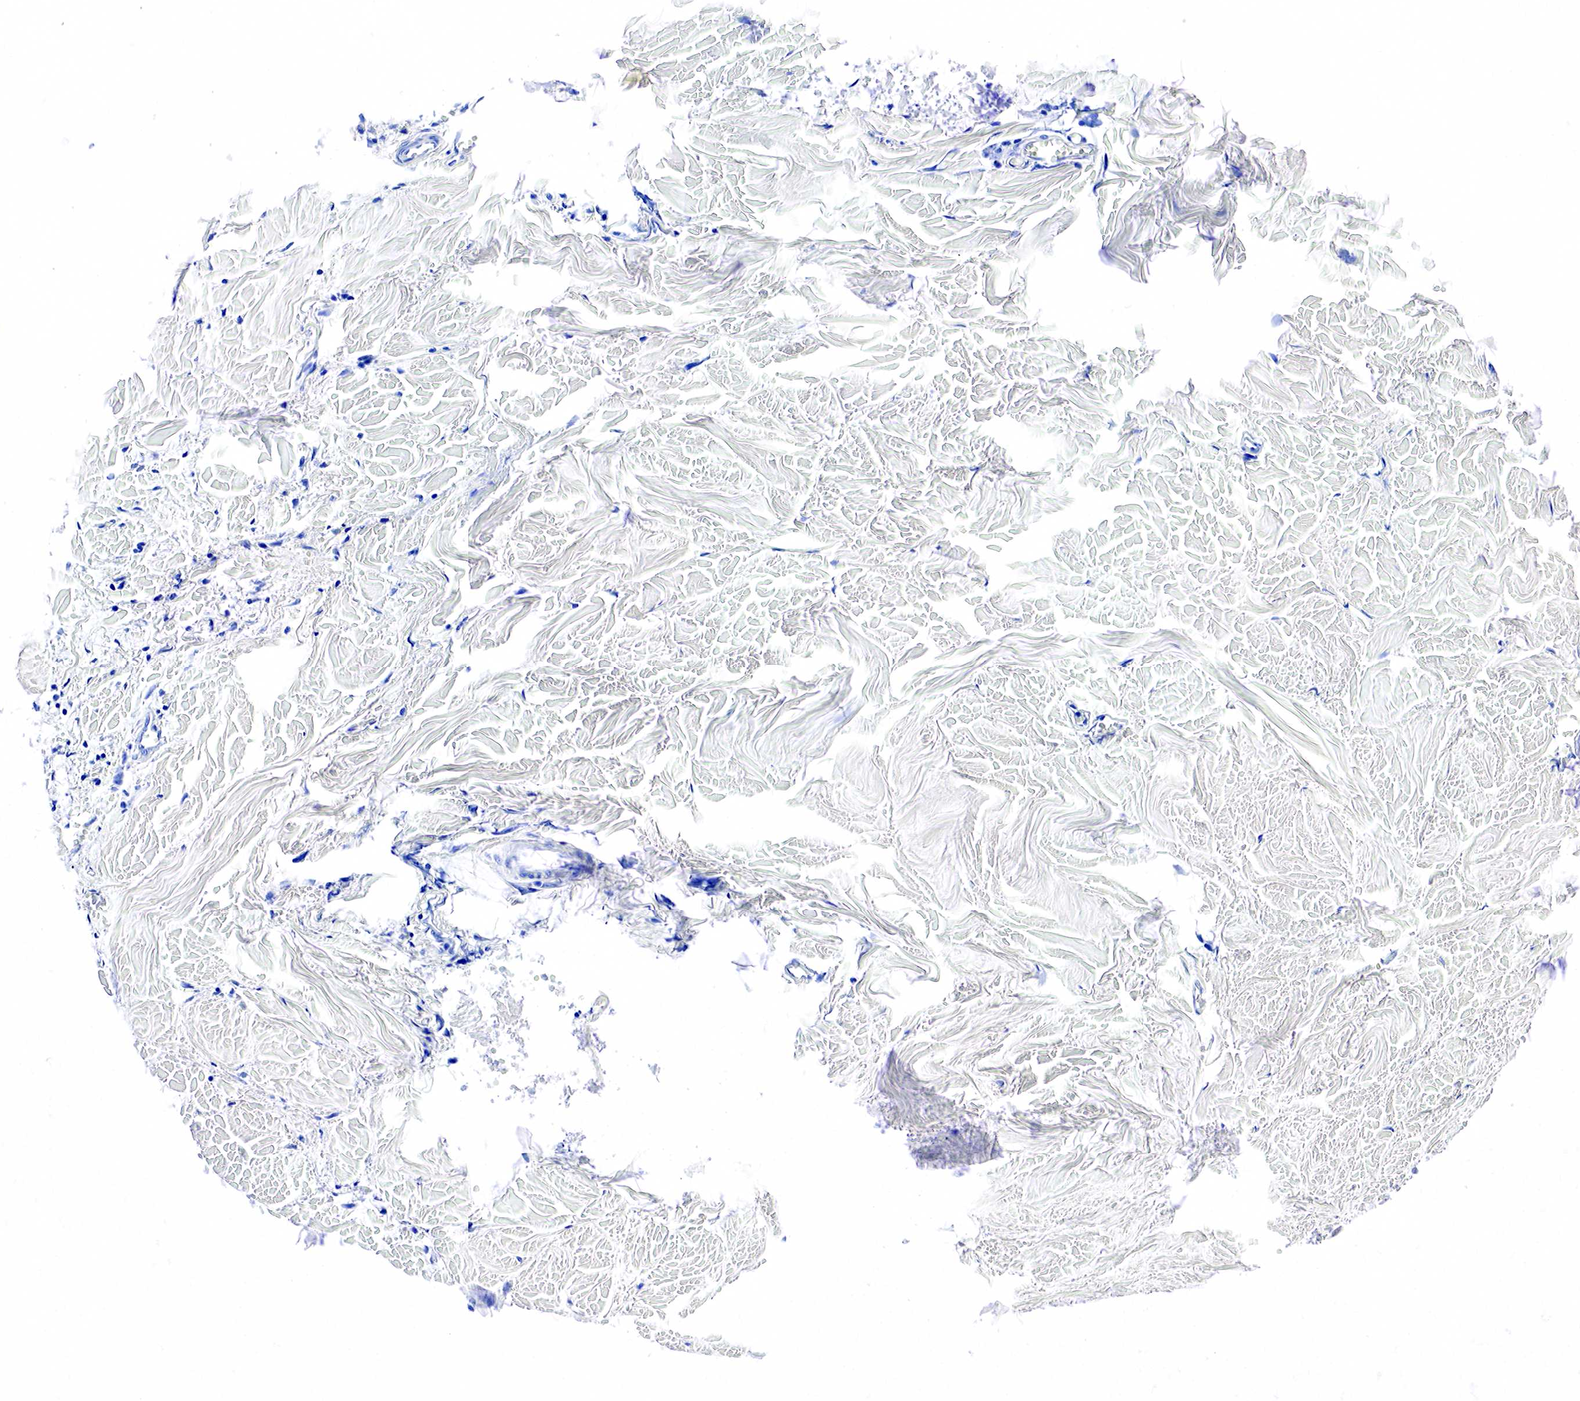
{"staining": {"intensity": "negative", "quantity": "none", "location": "none"}, "tissue": "head and neck cancer", "cell_type": "Tumor cells", "image_type": "cancer", "snomed": [{"axis": "morphology", "description": "Squamous cell carcinoma, NOS"}, {"axis": "topography", "description": "Salivary gland"}, {"axis": "topography", "description": "Head-Neck"}], "caption": "Immunohistochemical staining of human squamous cell carcinoma (head and neck) reveals no significant expression in tumor cells.", "gene": "ACP3", "patient": {"sex": "male", "age": 70}}